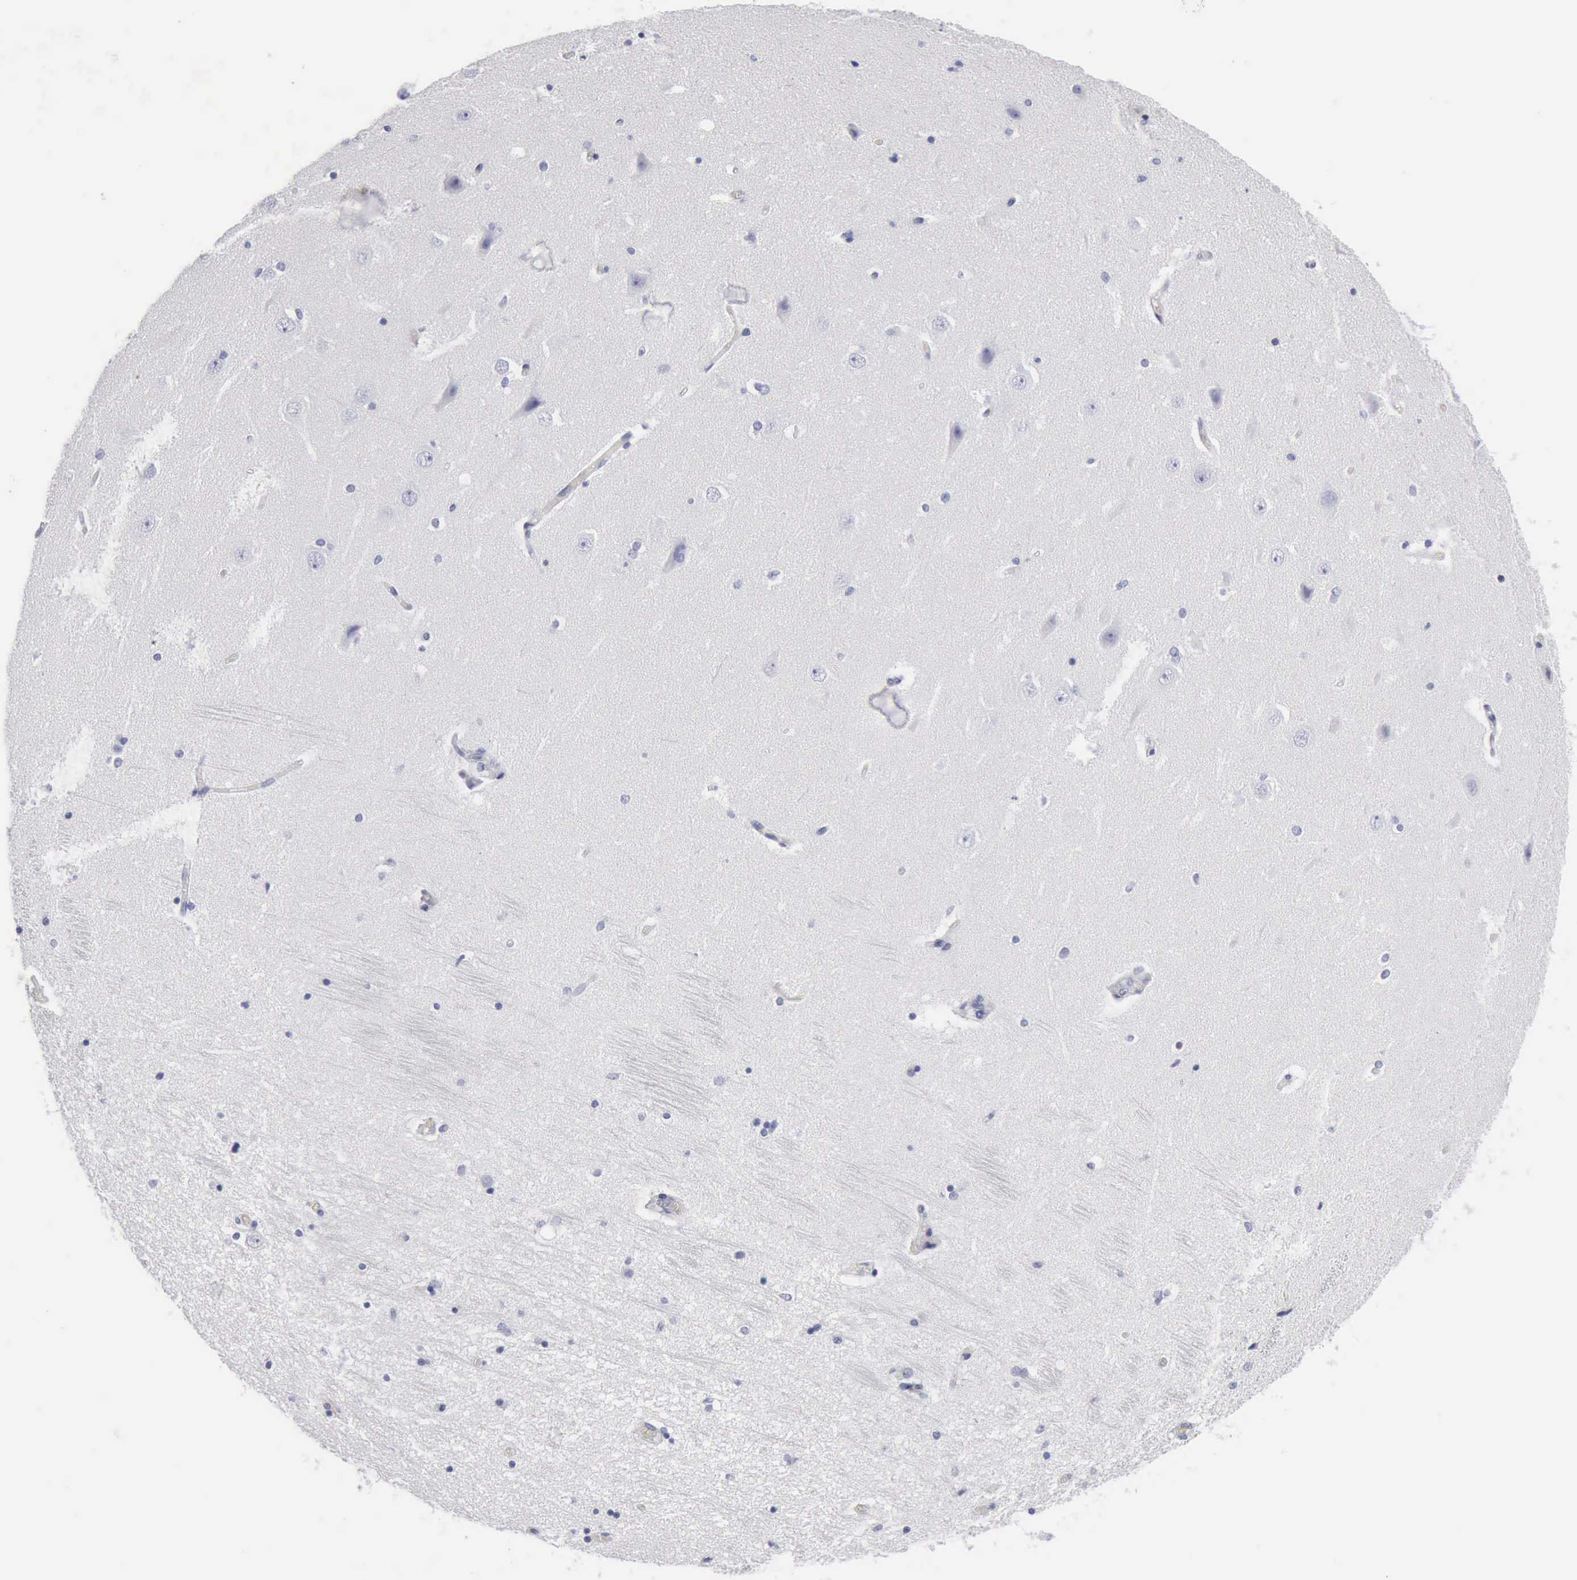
{"staining": {"intensity": "negative", "quantity": "none", "location": "none"}, "tissue": "hippocampus", "cell_type": "Glial cells", "image_type": "normal", "snomed": [{"axis": "morphology", "description": "Normal tissue, NOS"}, {"axis": "topography", "description": "Hippocampus"}], "caption": "A high-resolution photomicrograph shows immunohistochemistry staining of unremarkable hippocampus, which demonstrates no significant staining in glial cells. (DAB immunohistochemistry (IHC) visualized using brightfield microscopy, high magnification).", "gene": "CYP19A1", "patient": {"sex": "female", "age": 54}}